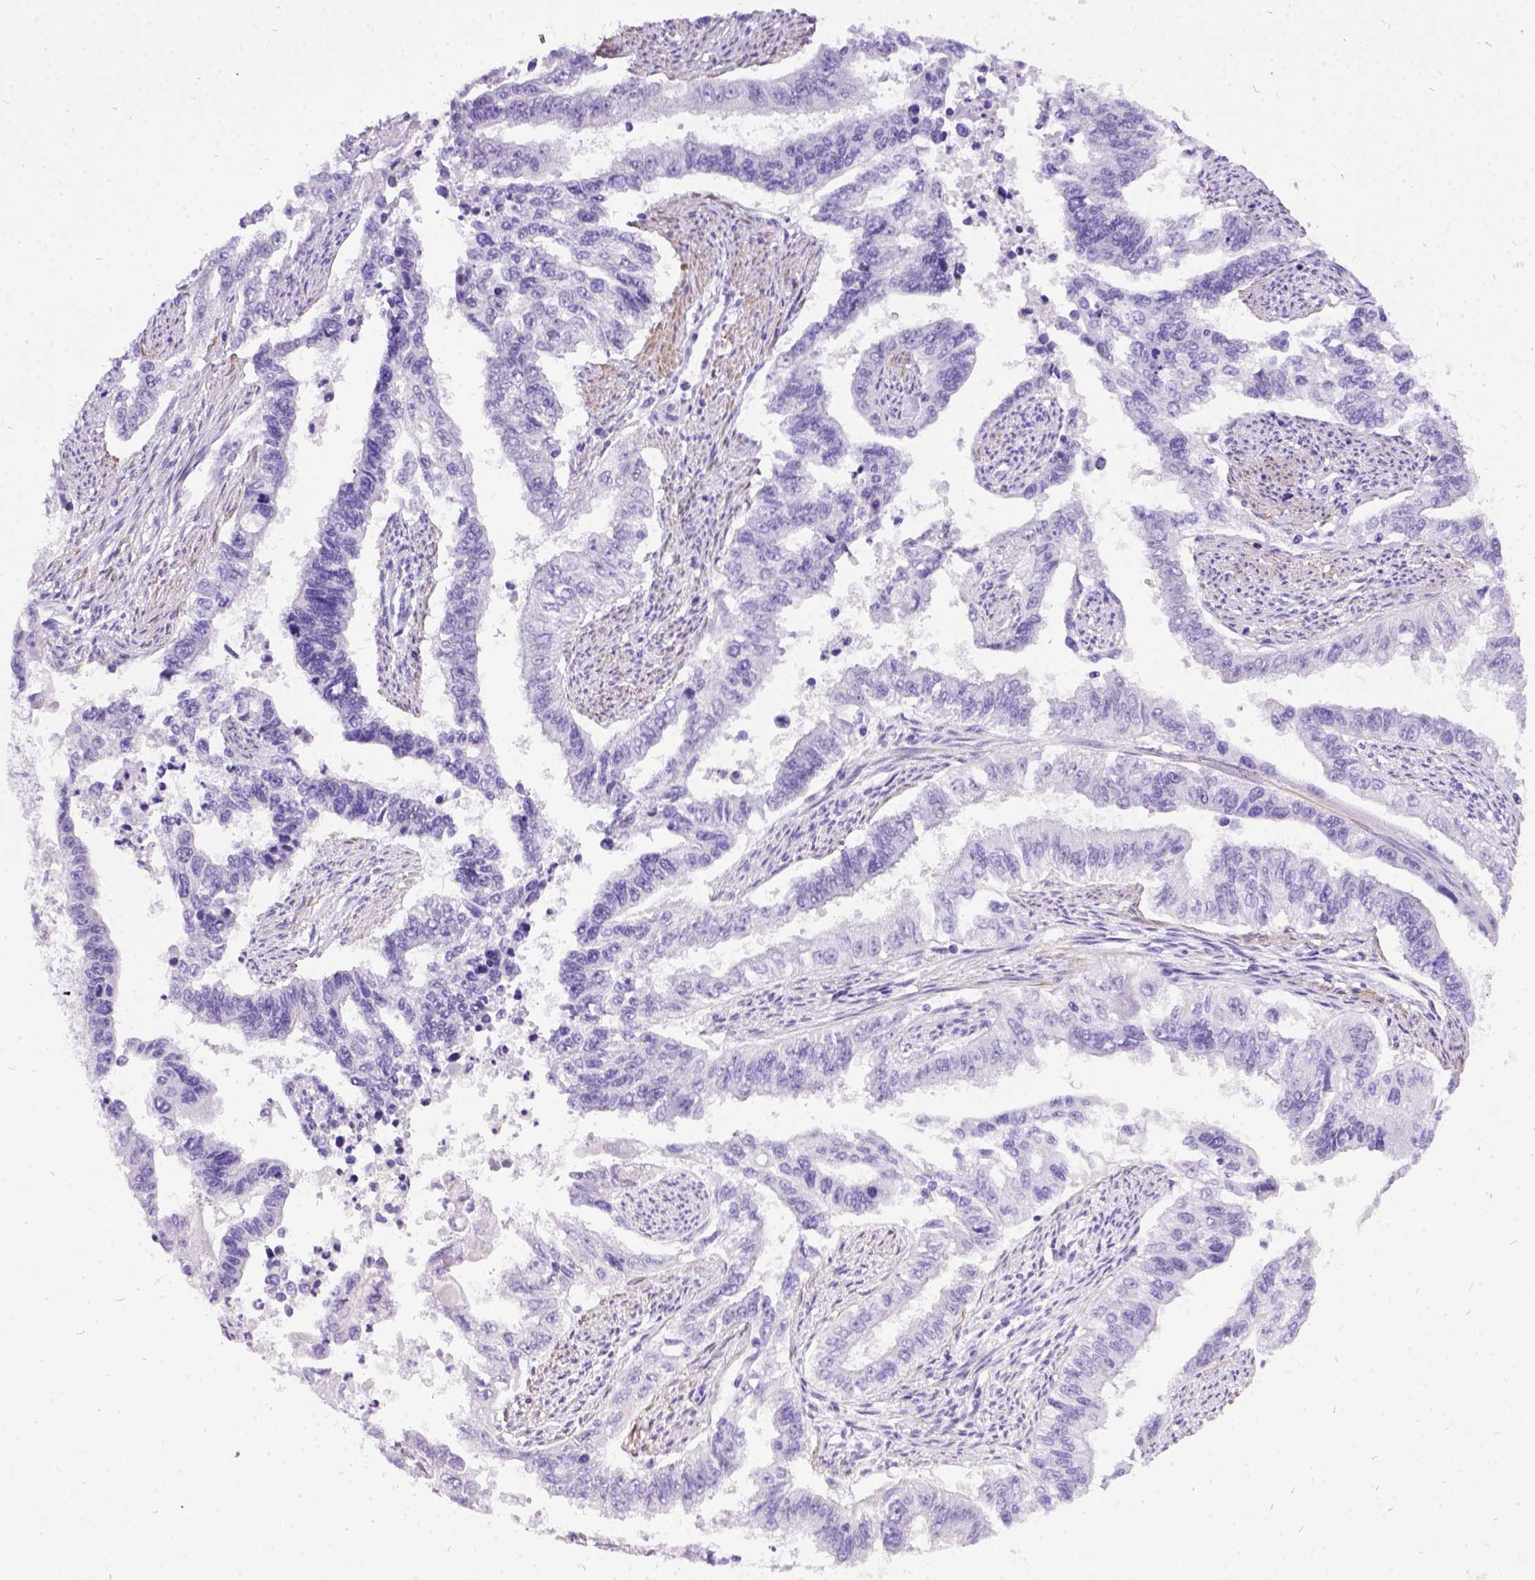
{"staining": {"intensity": "negative", "quantity": "none", "location": "none"}, "tissue": "endometrial cancer", "cell_type": "Tumor cells", "image_type": "cancer", "snomed": [{"axis": "morphology", "description": "Adenocarcinoma, NOS"}, {"axis": "topography", "description": "Uterus"}], "caption": "Immunohistochemistry of human endometrial cancer shows no staining in tumor cells.", "gene": "PRG2", "patient": {"sex": "female", "age": 59}}